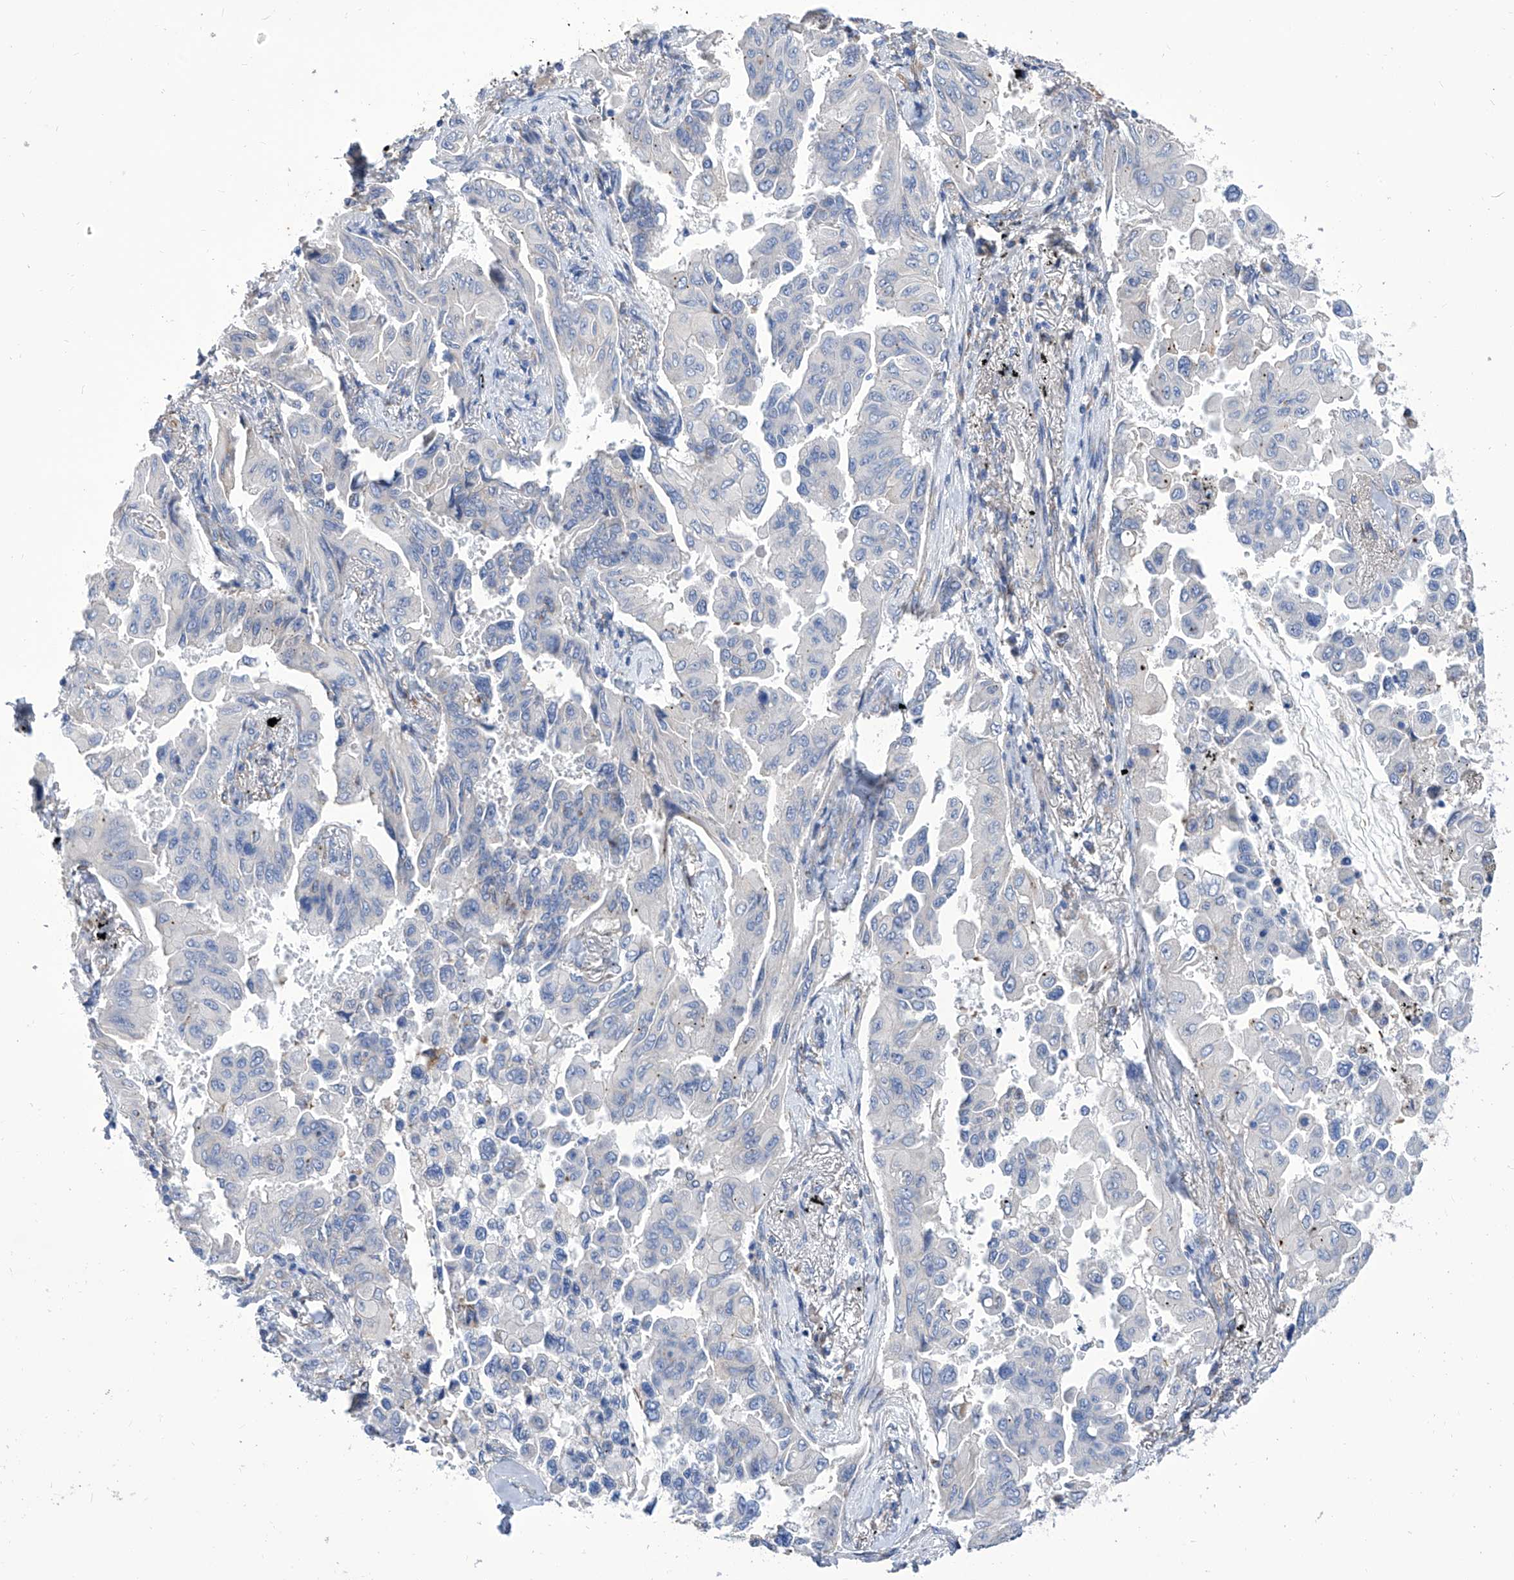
{"staining": {"intensity": "negative", "quantity": "none", "location": "none"}, "tissue": "lung cancer", "cell_type": "Tumor cells", "image_type": "cancer", "snomed": [{"axis": "morphology", "description": "Adenocarcinoma, NOS"}, {"axis": "topography", "description": "Lung"}], "caption": "This micrograph is of lung adenocarcinoma stained with immunohistochemistry to label a protein in brown with the nuclei are counter-stained blue. There is no positivity in tumor cells.", "gene": "TJAP1", "patient": {"sex": "female", "age": 67}}